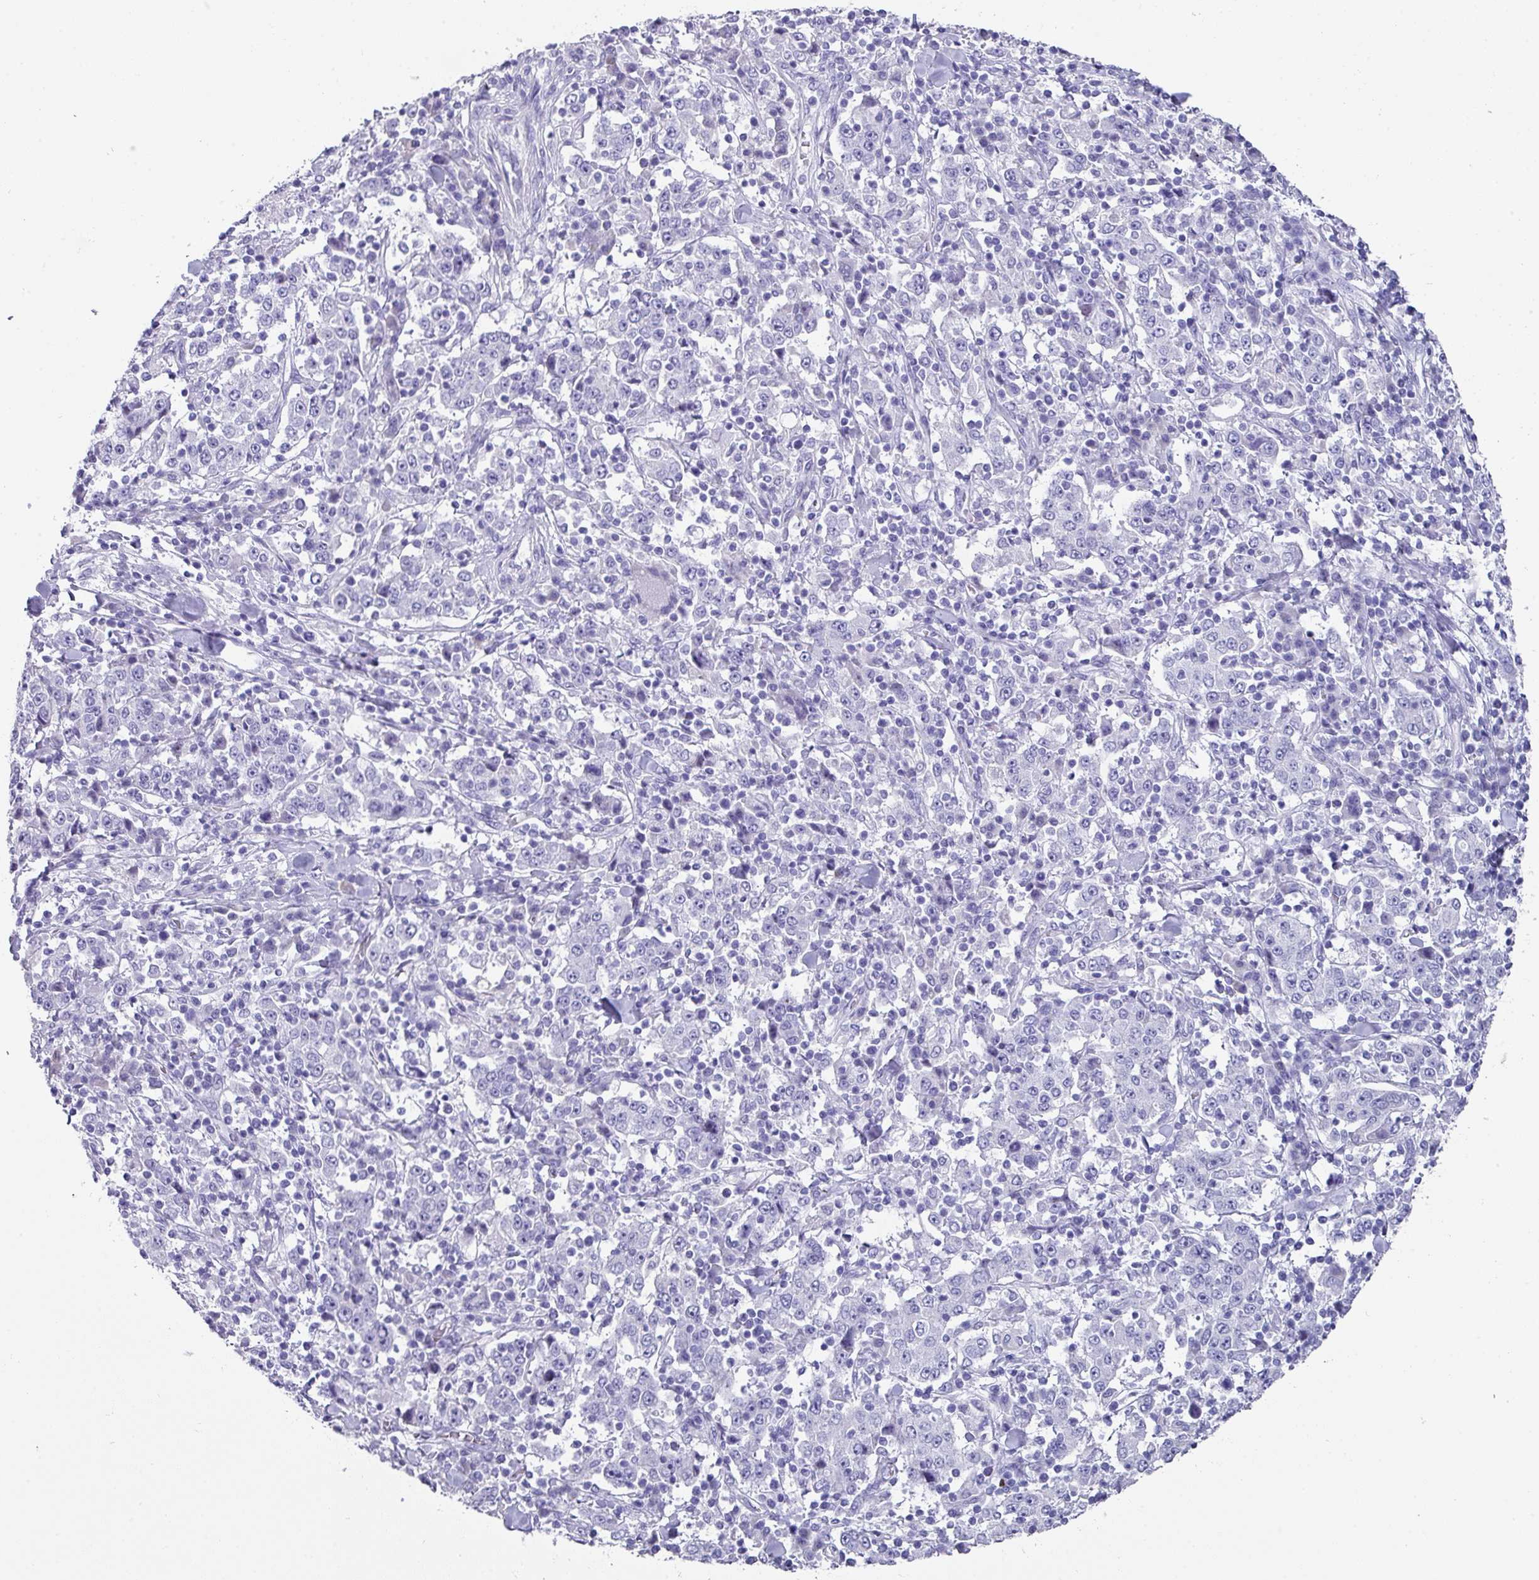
{"staining": {"intensity": "negative", "quantity": "none", "location": "none"}, "tissue": "stomach cancer", "cell_type": "Tumor cells", "image_type": "cancer", "snomed": [{"axis": "morphology", "description": "Normal tissue, NOS"}, {"axis": "morphology", "description": "Adenocarcinoma, NOS"}, {"axis": "topography", "description": "Stomach, upper"}, {"axis": "topography", "description": "Stomach"}], "caption": "Immunohistochemistry (IHC) of stomach cancer (adenocarcinoma) displays no staining in tumor cells.", "gene": "PEX10", "patient": {"sex": "male", "age": 59}}